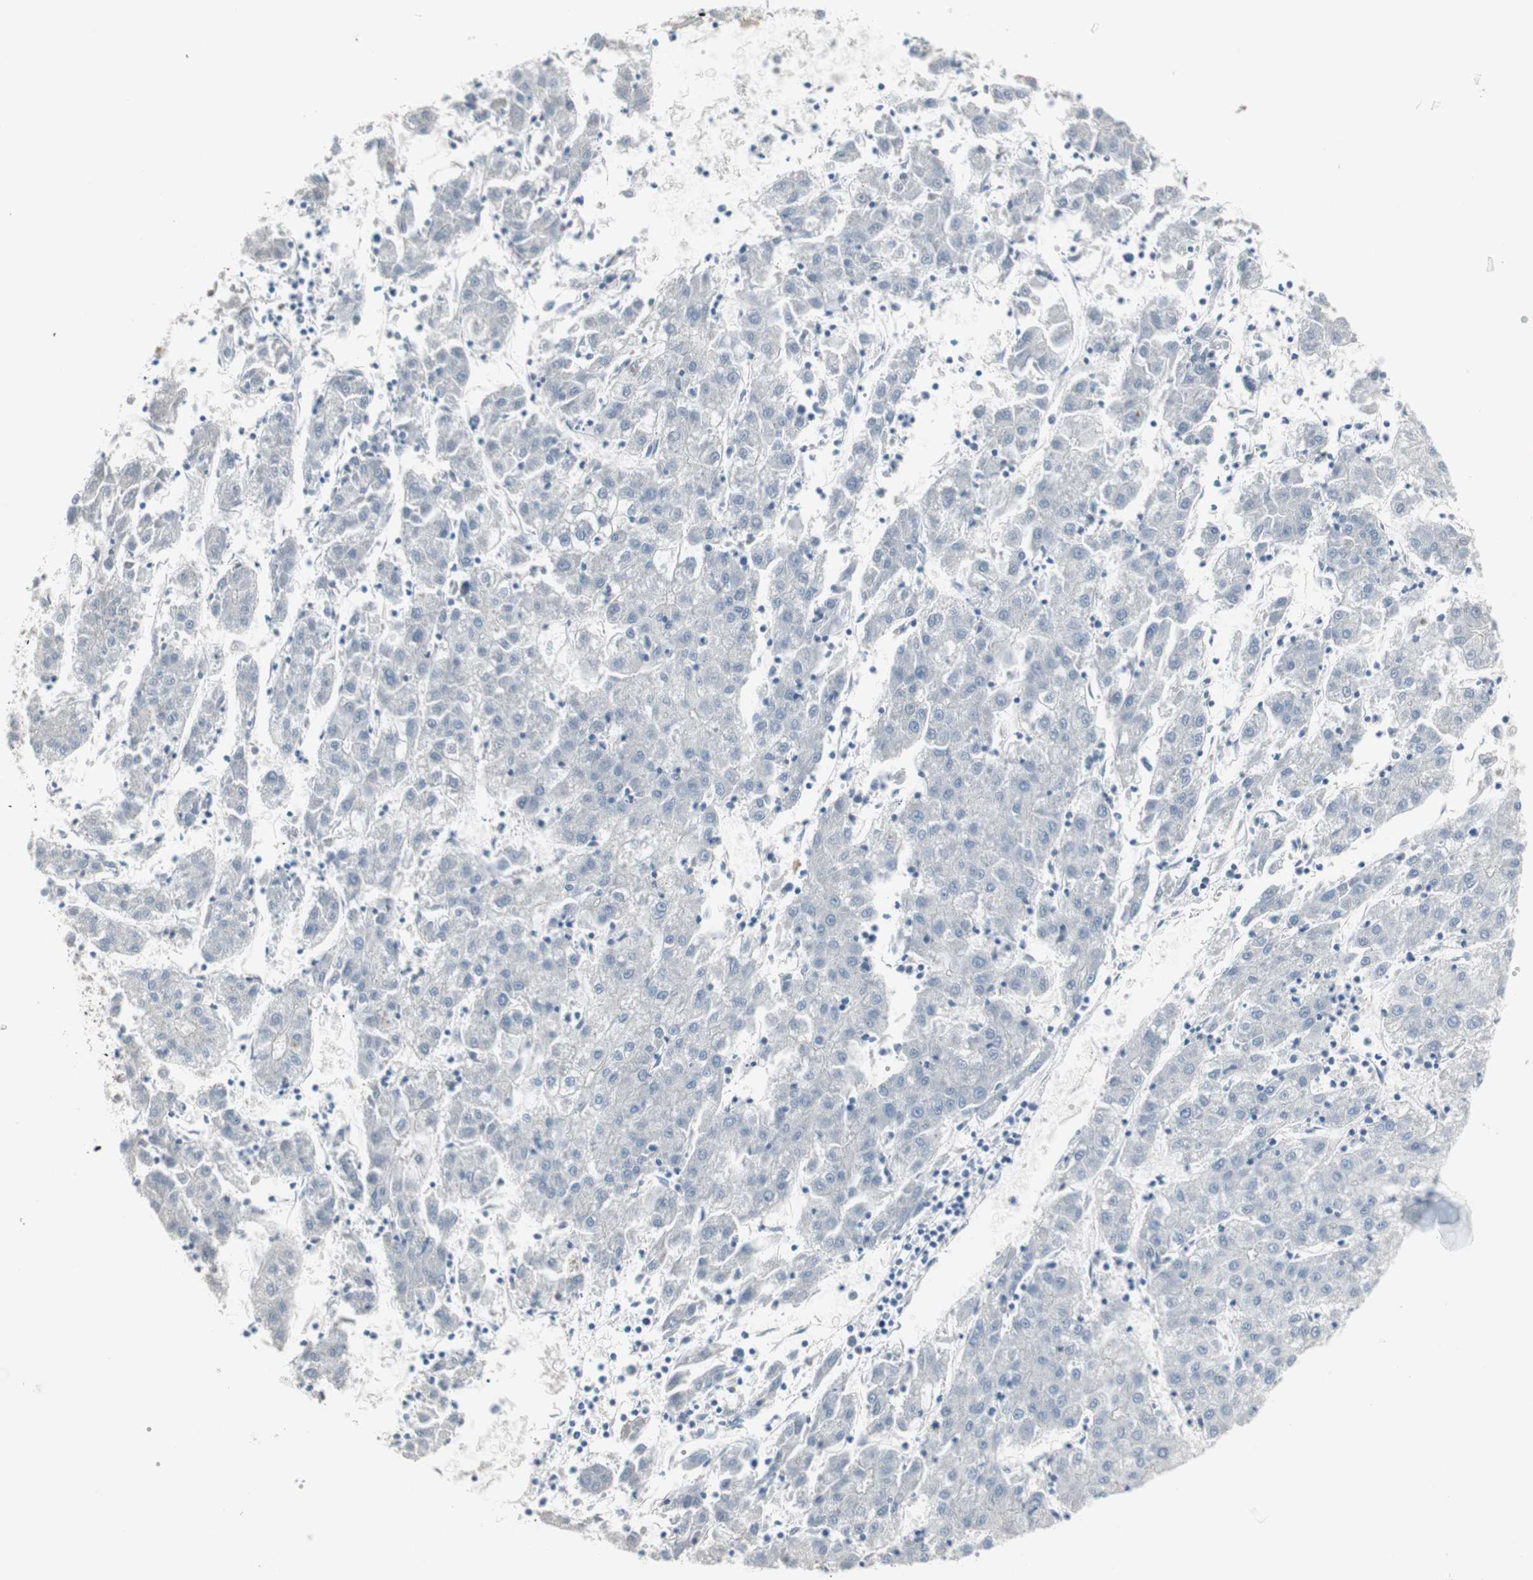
{"staining": {"intensity": "negative", "quantity": "none", "location": "none"}, "tissue": "liver cancer", "cell_type": "Tumor cells", "image_type": "cancer", "snomed": [{"axis": "morphology", "description": "Carcinoma, Hepatocellular, NOS"}, {"axis": "topography", "description": "Liver"}], "caption": "A high-resolution photomicrograph shows immunohistochemistry (IHC) staining of liver hepatocellular carcinoma, which reveals no significant expression in tumor cells.", "gene": "CAND2", "patient": {"sex": "male", "age": 72}}